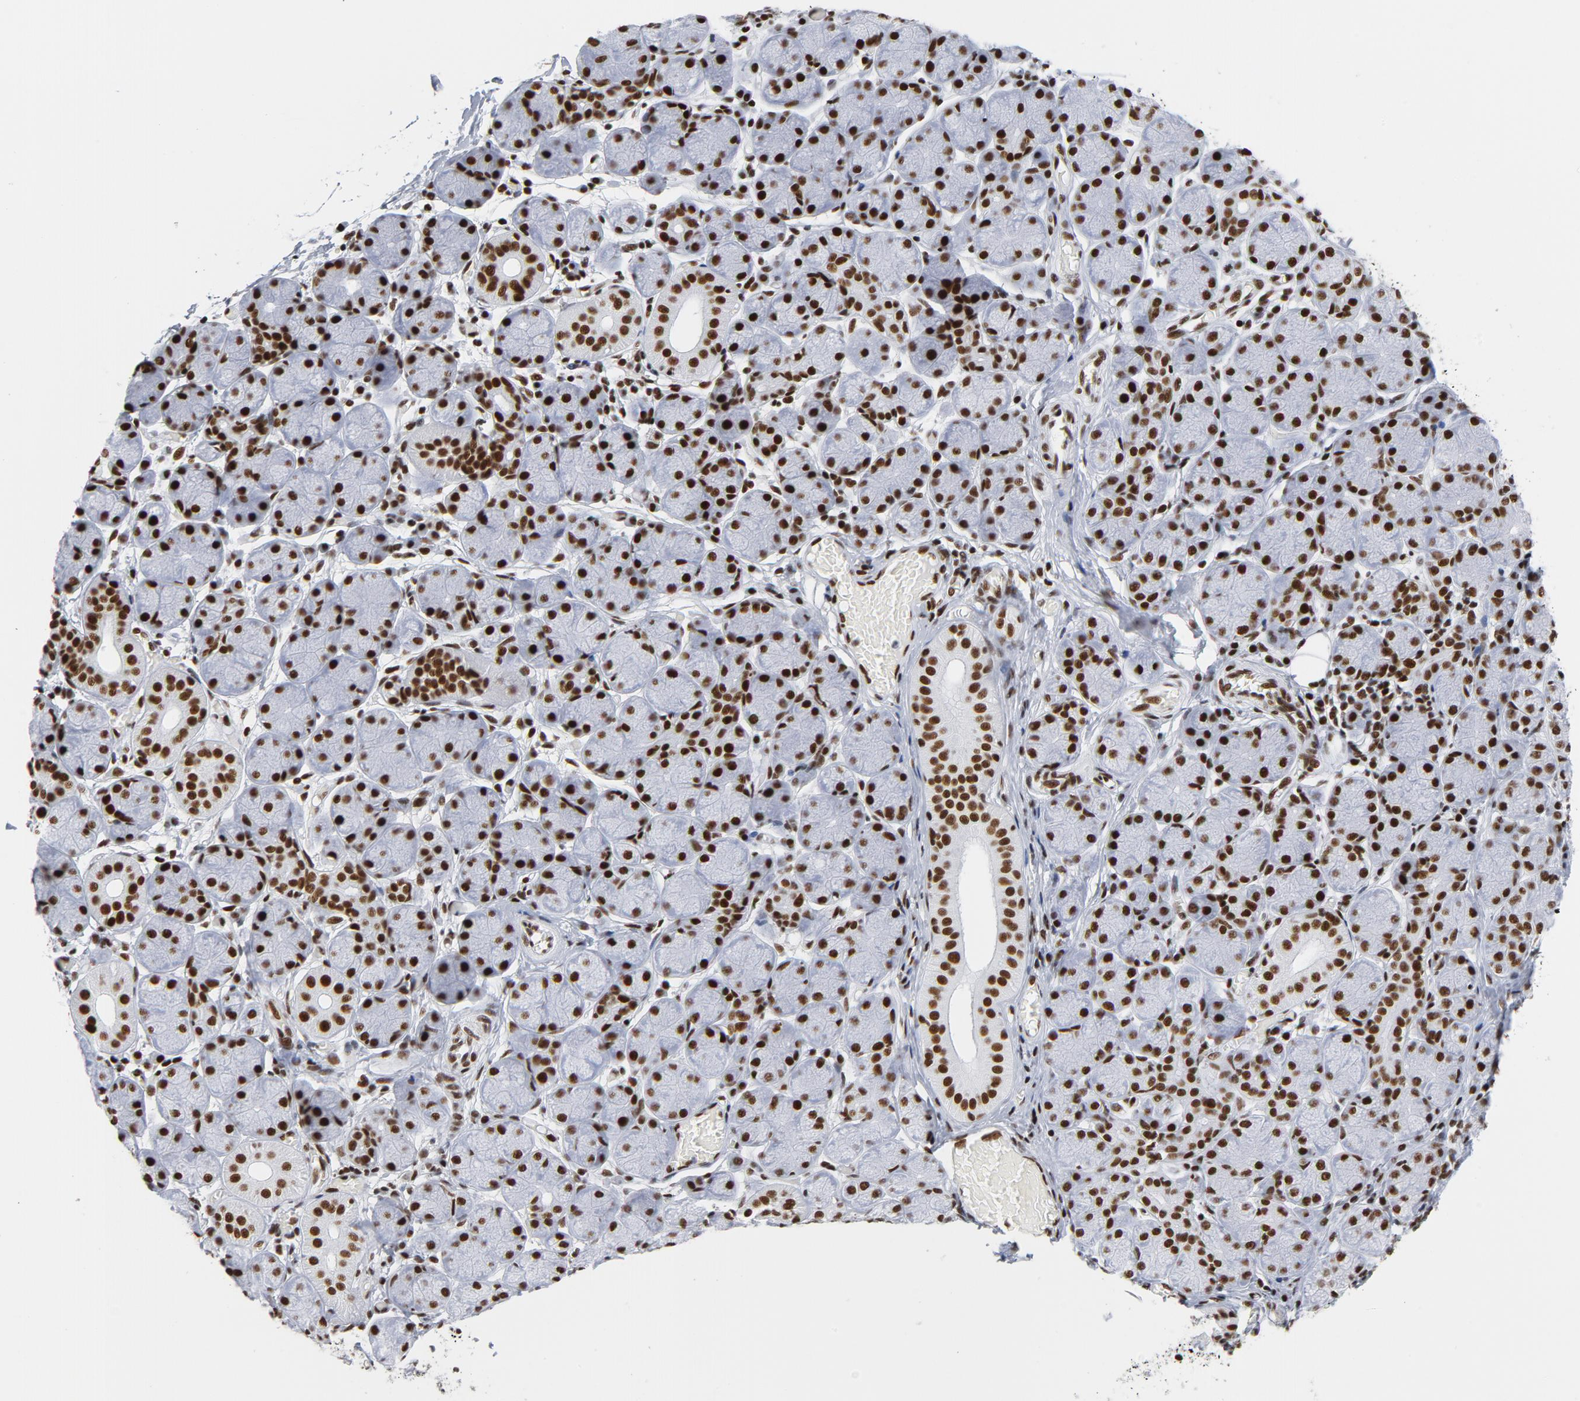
{"staining": {"intensity": "strong", "quantity": ">75%", "location": "nuclear"}, "tissue": "salivary gland", "cell_type": "Glandular cells", "image_type": "normal", "snomed": [{"axis": "morphology", "description": "Normal tissue, NOS"}, {"axis": "topography", "description": "Salivary gland"}], "caption": "Immunohistochemistry (DAB (3,3'-diaminobenzidine)) staining of normal salivary gland demonstrates strong nuclear protein positivity in approximately >75% of glandular cells.", "gene": "XRCC5", "patient": {"sex": "female", "age": 24}}